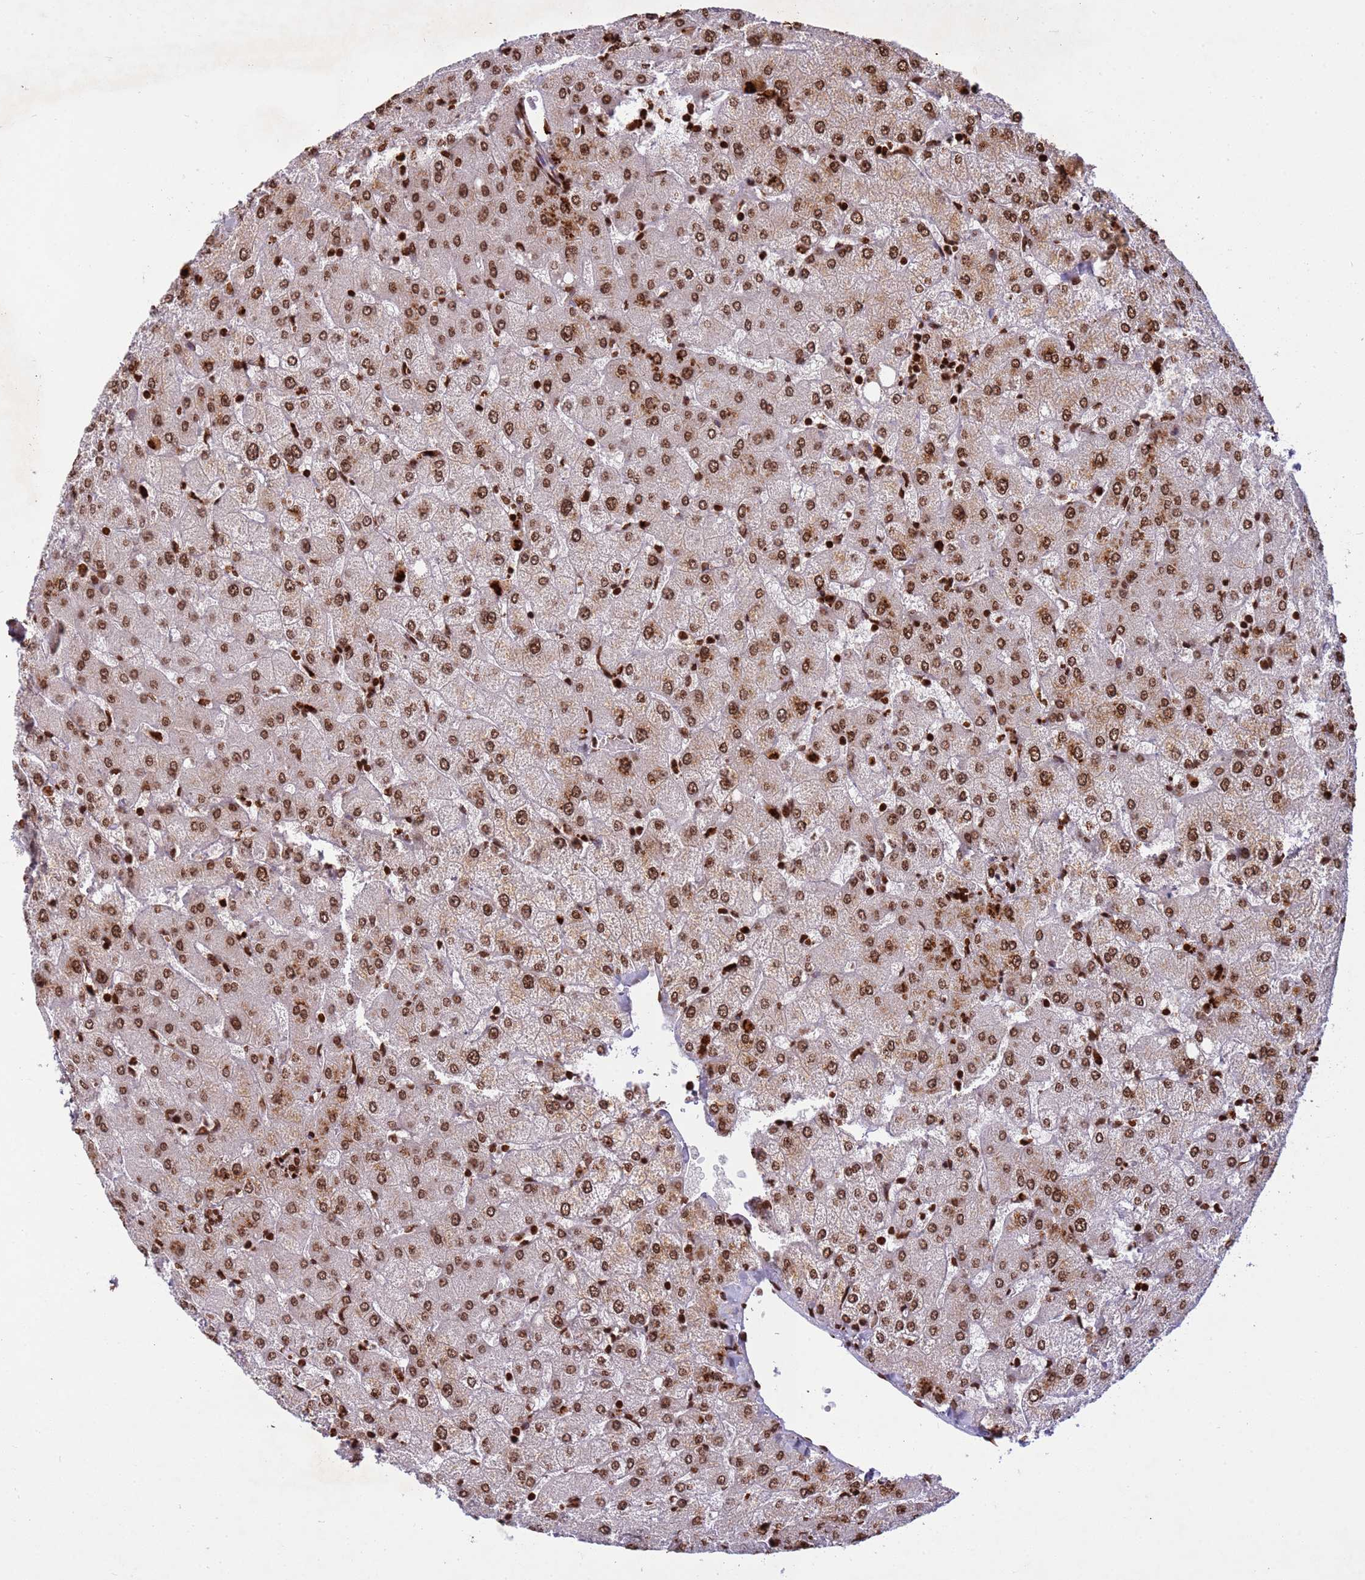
{"staining": {"intensity": "strong", "quantity": ">75%", "location": "nuclear"}, "tissue": "liver", "cell_type": "Cholangiocytes", "image_type": "normal", "snomed": [{"axis": "morphology", "description": "Normal tissue, NOS"}, {"axis": "topography", "description": "Liver"}], "caption": "The immunohistochemical stain highlights strong nuclear staining in cholangiocytes of normal liver. (brown staining indicates protein expression, while blue staining denotes nuclei).", "gene": "H3", "patient": {"sex": "female", "age": 54}}